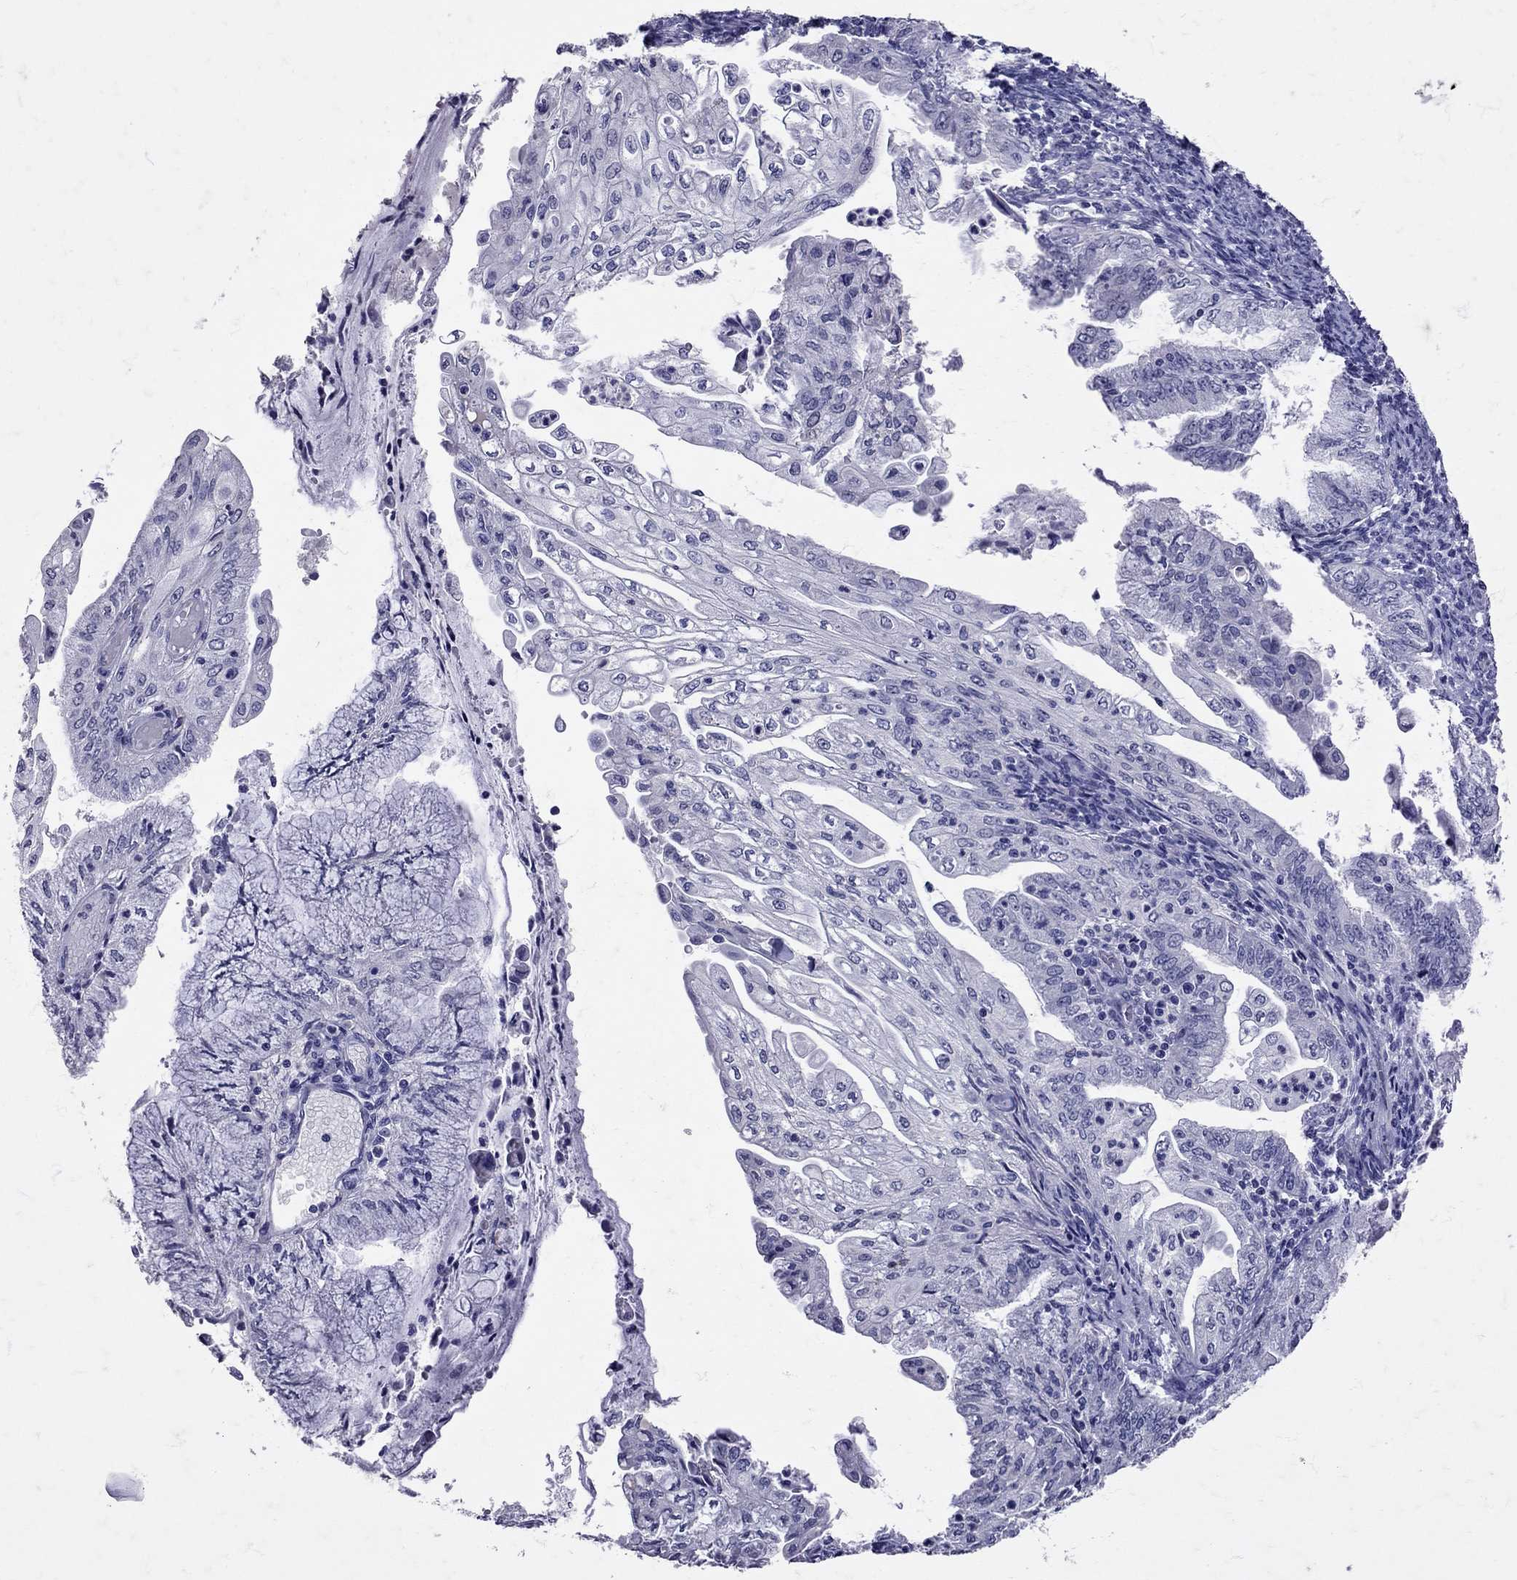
{"staining": {"intensity": "negative", "quantity": "none", "location": "none"}, "tissue": "endometrial cancer", "cell_type": "Tumor cells", "image_type": "cancer", "snomed": [{"axis": "morphology", "description": "Adenocarcinoma, NOS"}, {"axis": "topography", "description": "Endometrium"}], "caption": "Adenocarcinoma (endometrial) stained for a protein using IHC reveals no positivity tumor cells.", "gene": "SST", "patient": {"sex": "female", "age": 55}}